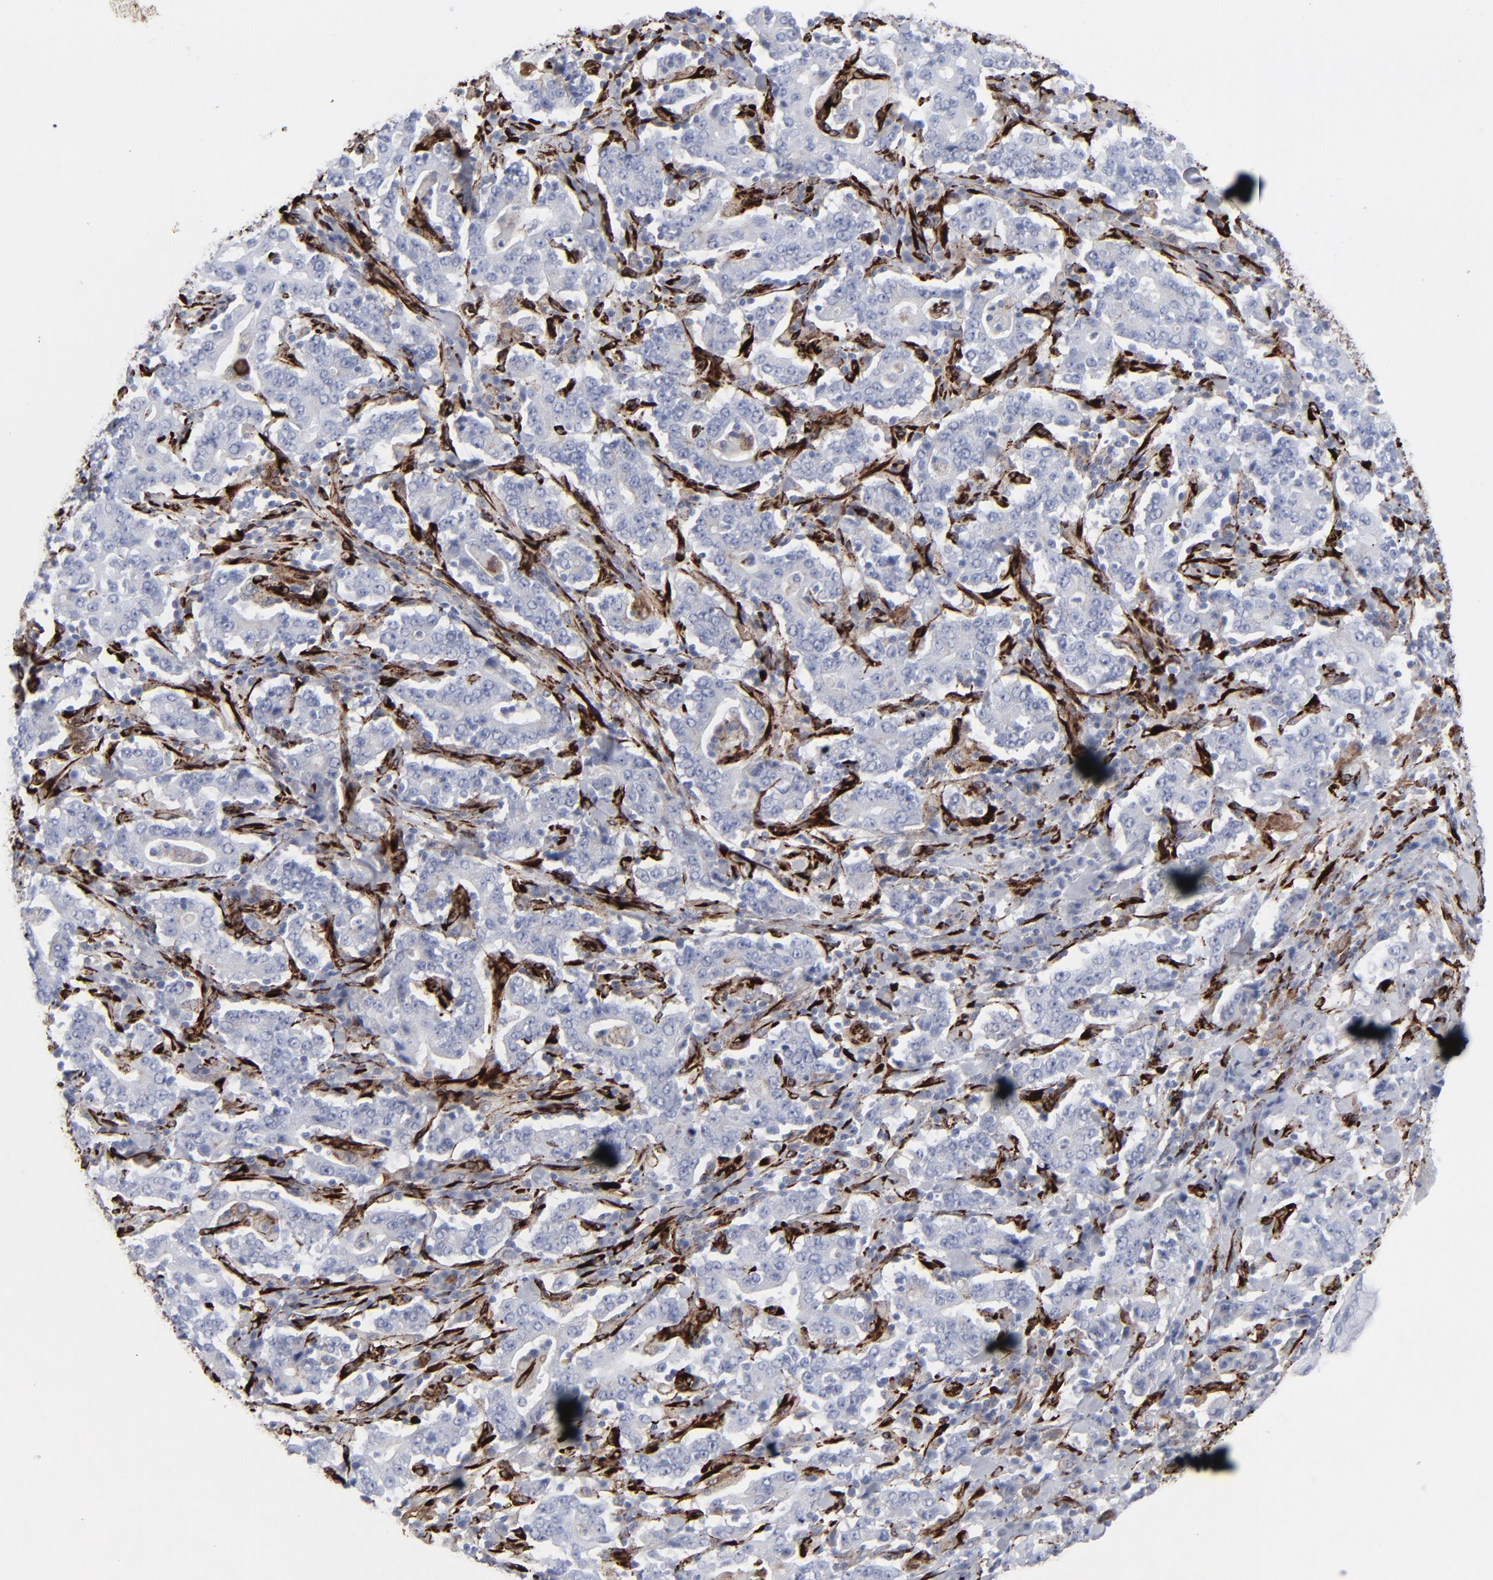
{"staining": {"intensity": "negative", "quantity": "none", "location": "none"}, "tissue": "stomach cancer", "cell_type": "Tumor cells", "image_type": "cancer", "snomed": [{"axis": "morphology", "description": "Normal tissue, NOS"}, {"axis": "morphology", "description": "Adenocarcinoma, NOS"}, {"axis": "topography", "description": "Stomach, upper"}, {"axis": "topography", "description": "Stomach"}], "caption": "DAB immunohistochemical staining of human adenocarcinoma (stomach) exhibits no significant expression in tumor cells. Nuclei are stained in blue.", "gene": "SPARC", "patient": {"sex": "male", "age": 59}}